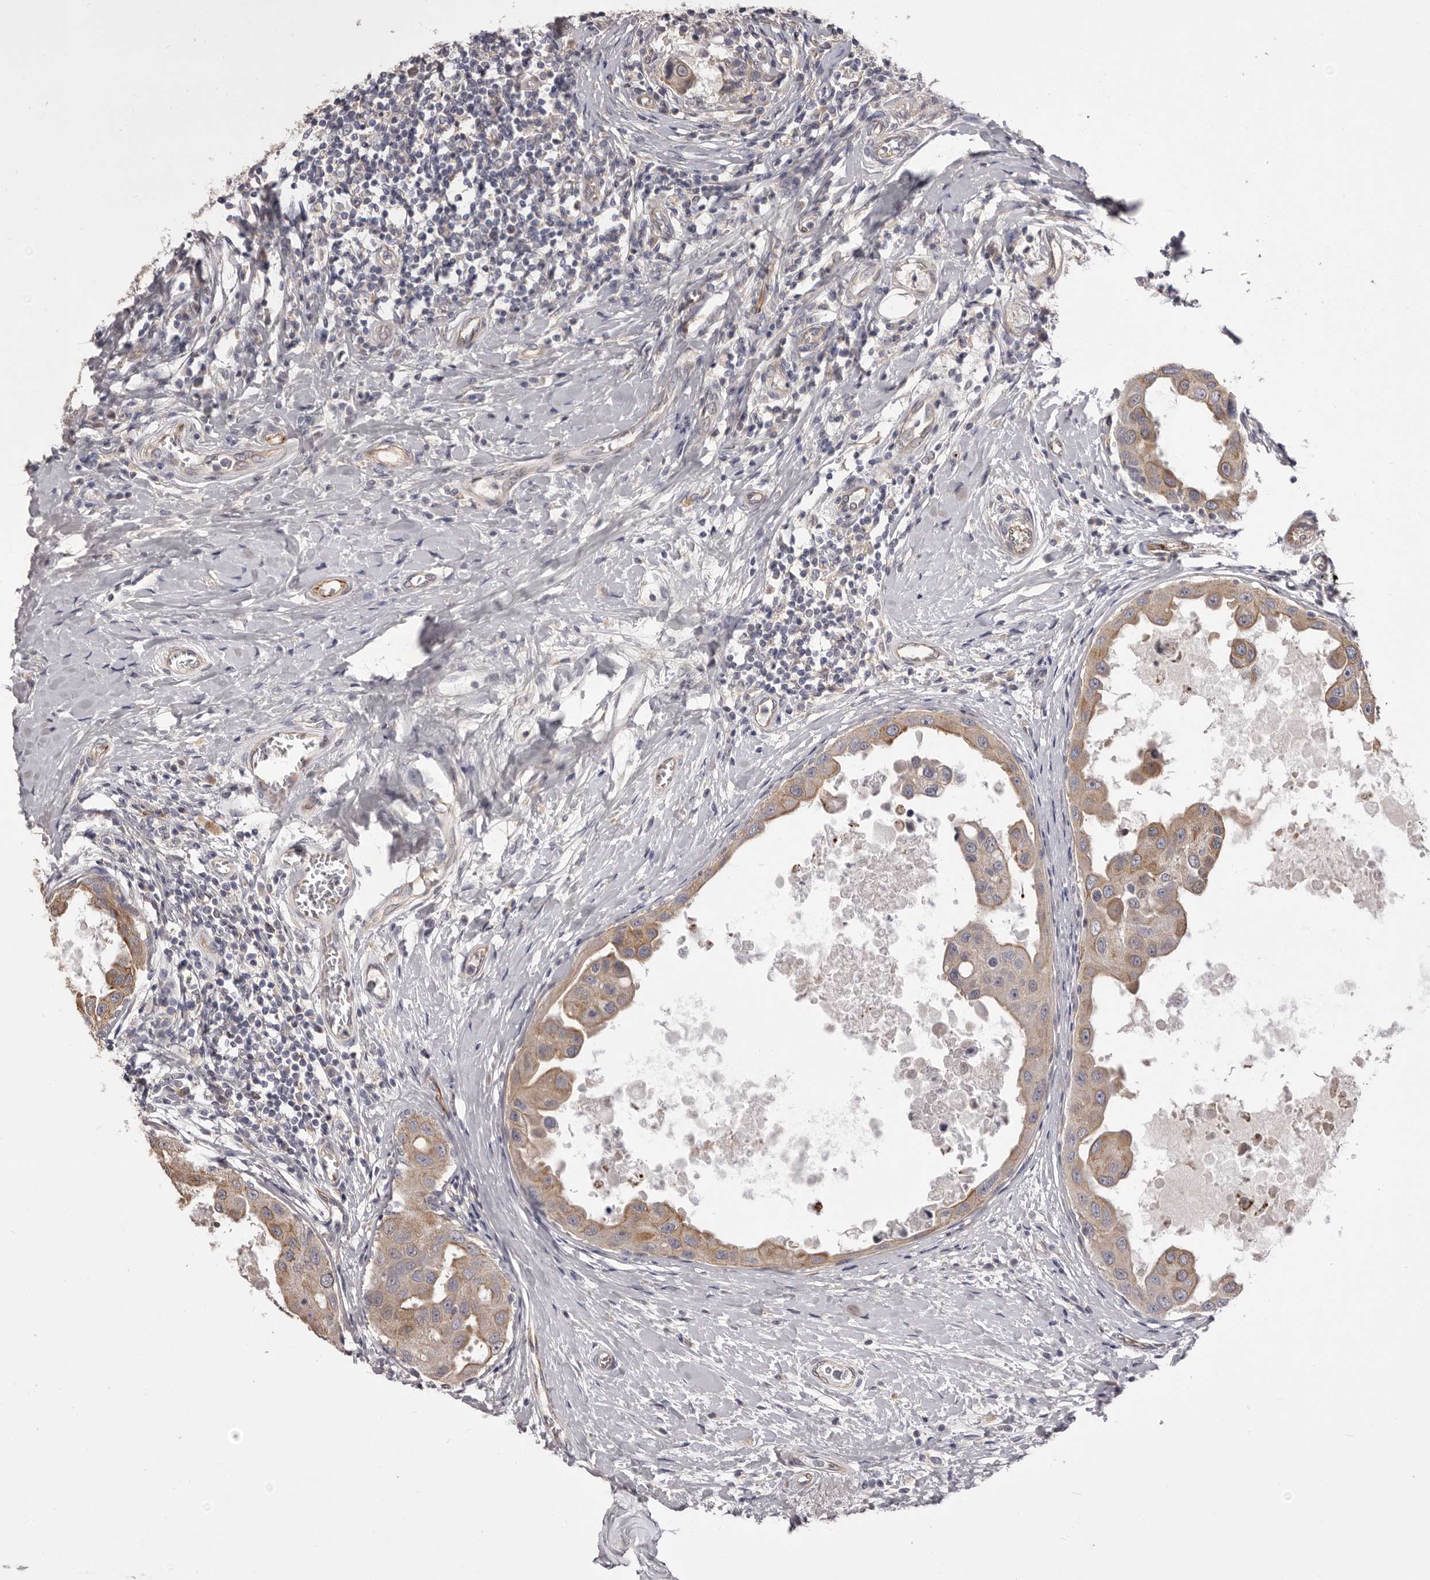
{"staining": {"intensity": "weak", "quantity": ">75%", "location": "cytoplasmic/membranous"}, "tissue": "breast cancer", "cell_type": "Tumor cells", "image_type": "cancer", "snomed": [{"axis": "morphology", "description": "Duct carcinoma"}, {"axis": "topography", "description": "Breast"}], "caption": "Breast cancer (invasive ductal carcinoma) tissue displays weak cytoplasmic/membranous expression in approximately >75% of tumor cells, visualized by immunohistochemistry.", "gene": "PNRC1", "patient": {"sex": "female", "age": 27}}